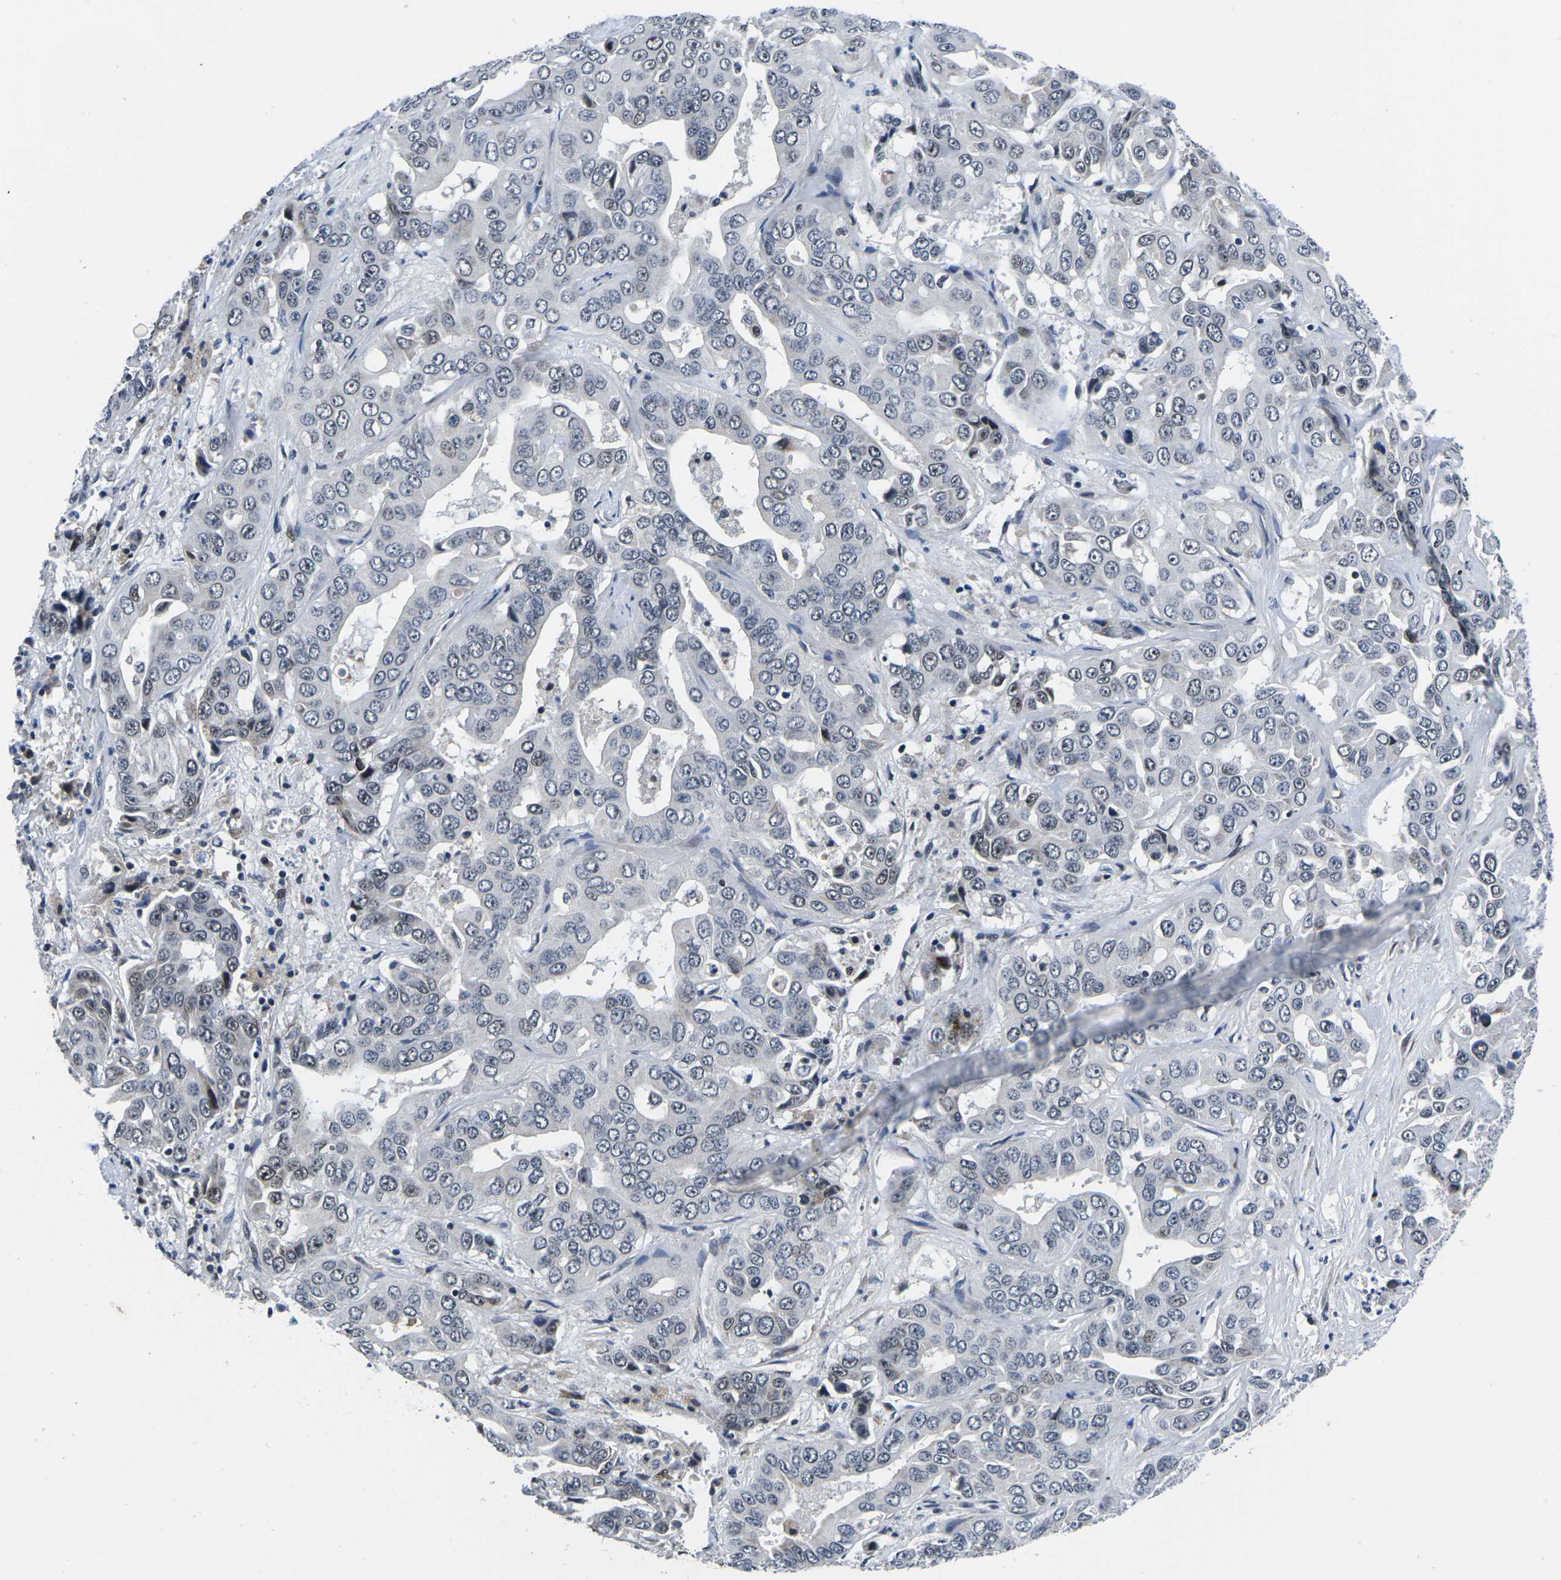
{"staining": {"intensity": "moderate", "quantity": "<25%", "location": "nuclear"}, "tissue": "liver cancer", "cell_type": "Tumor cells", "image_type": "cancer", "snomed": [{"axis": "morphology", "description": "Cholangiocarcinoma"}, {"axis": "topography", "description": "Liver"}], "caption": "Protein expression by immunohistochemistry (IHC) demonstrates moderate nuclear expression in approximately <25% of tumor cells in liver cancer (cholangiocarcinoma).", "gene": "CDC73", "patient": {"sex": "female", "age": 52}}